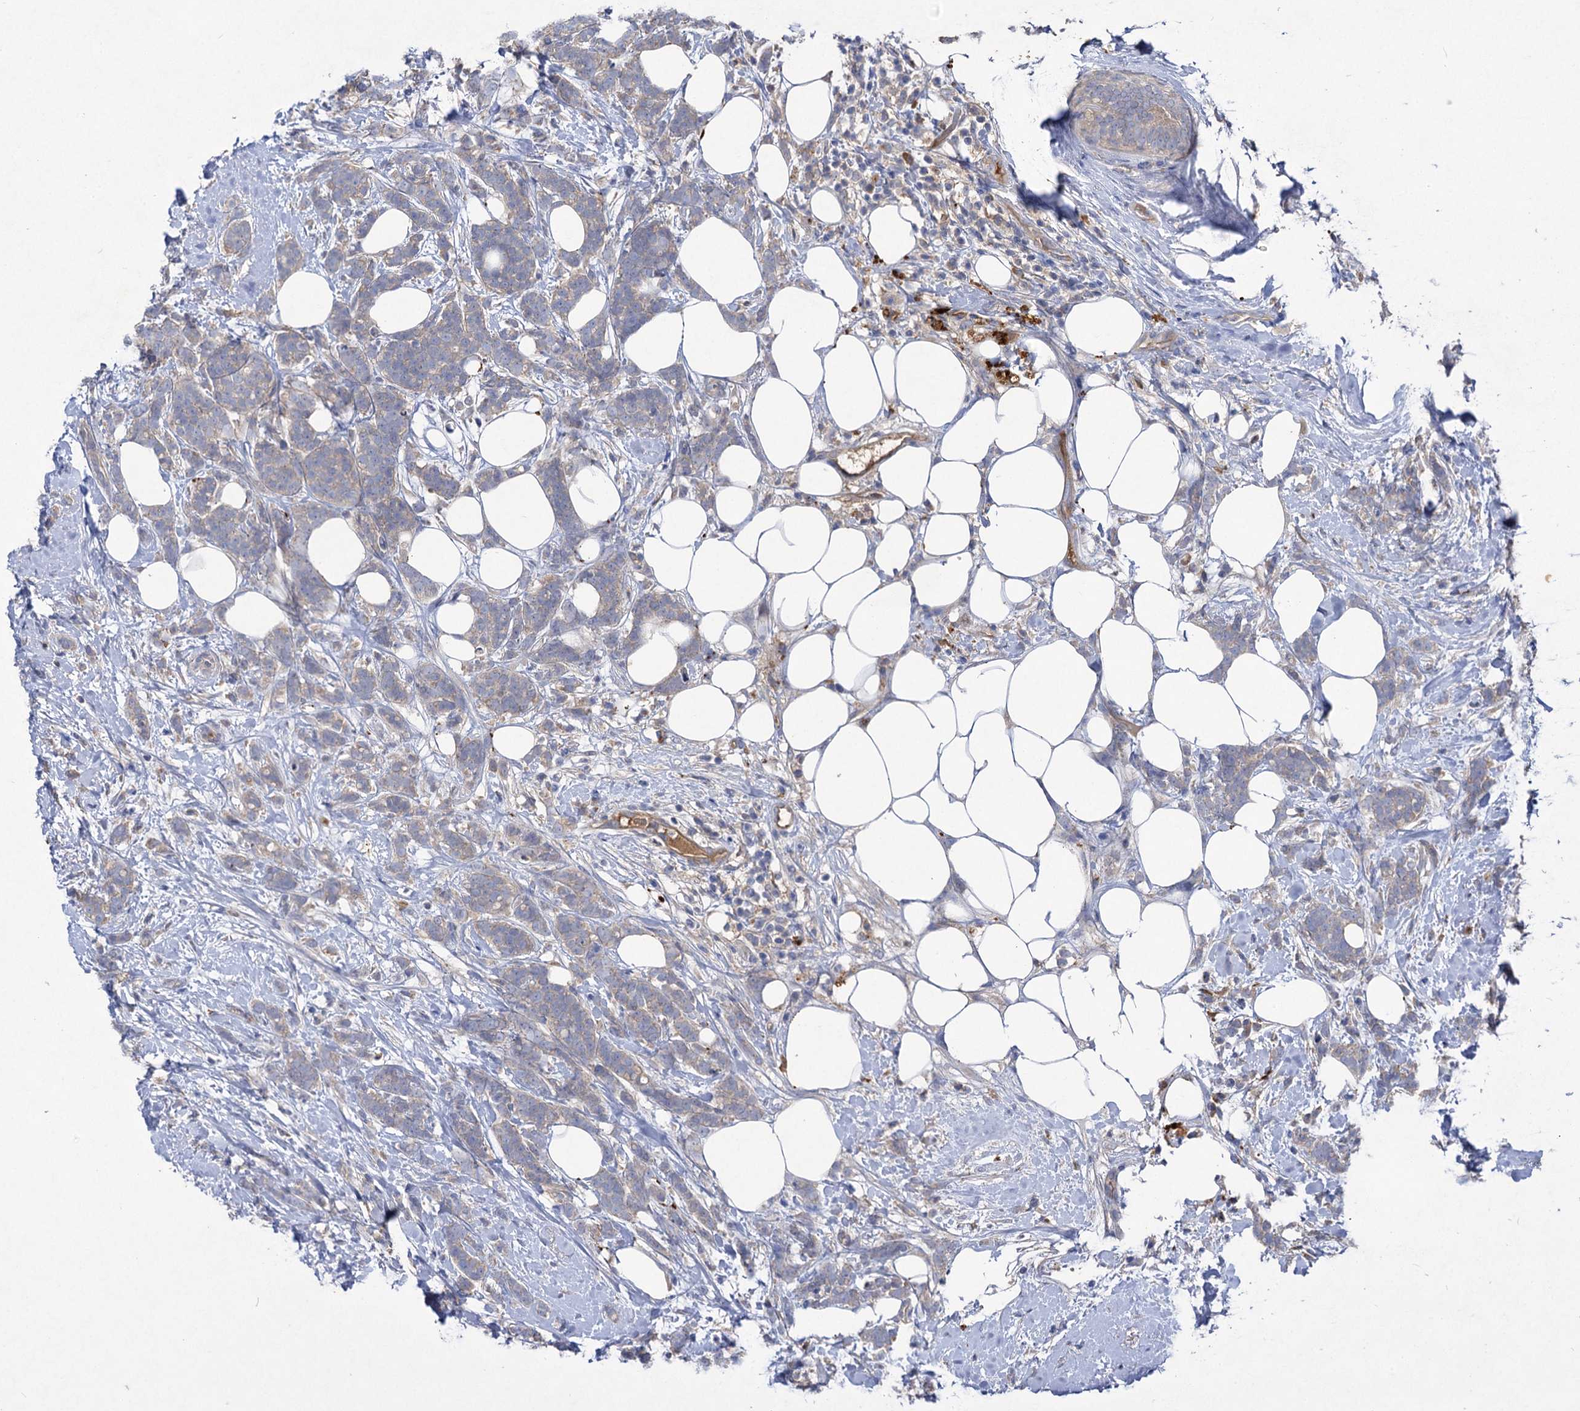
{"staining": {"intensity": "negative", "quantity": "none", "location": "none"}, "tissue": "breast cancer", "cell_type": "Tumor cells", "image_type": "cancer", "snomed": [{"axis": "morphology", "description": "Lobular carcinoma"}, {"axis": "topography", "description": "Breast"}], "caption": "An immunohistochemistry image of breast cancer (lobular carcinoma) is shown. There is no staining in tumor cells of breast cancer (lobular carcinoma). (DAB (3,3'-diaminobenzidine) IHC visualized using brightfield microscopy, high magnification).", "gene": "USP50", "patient": {"sex": "female", "age": 58}}